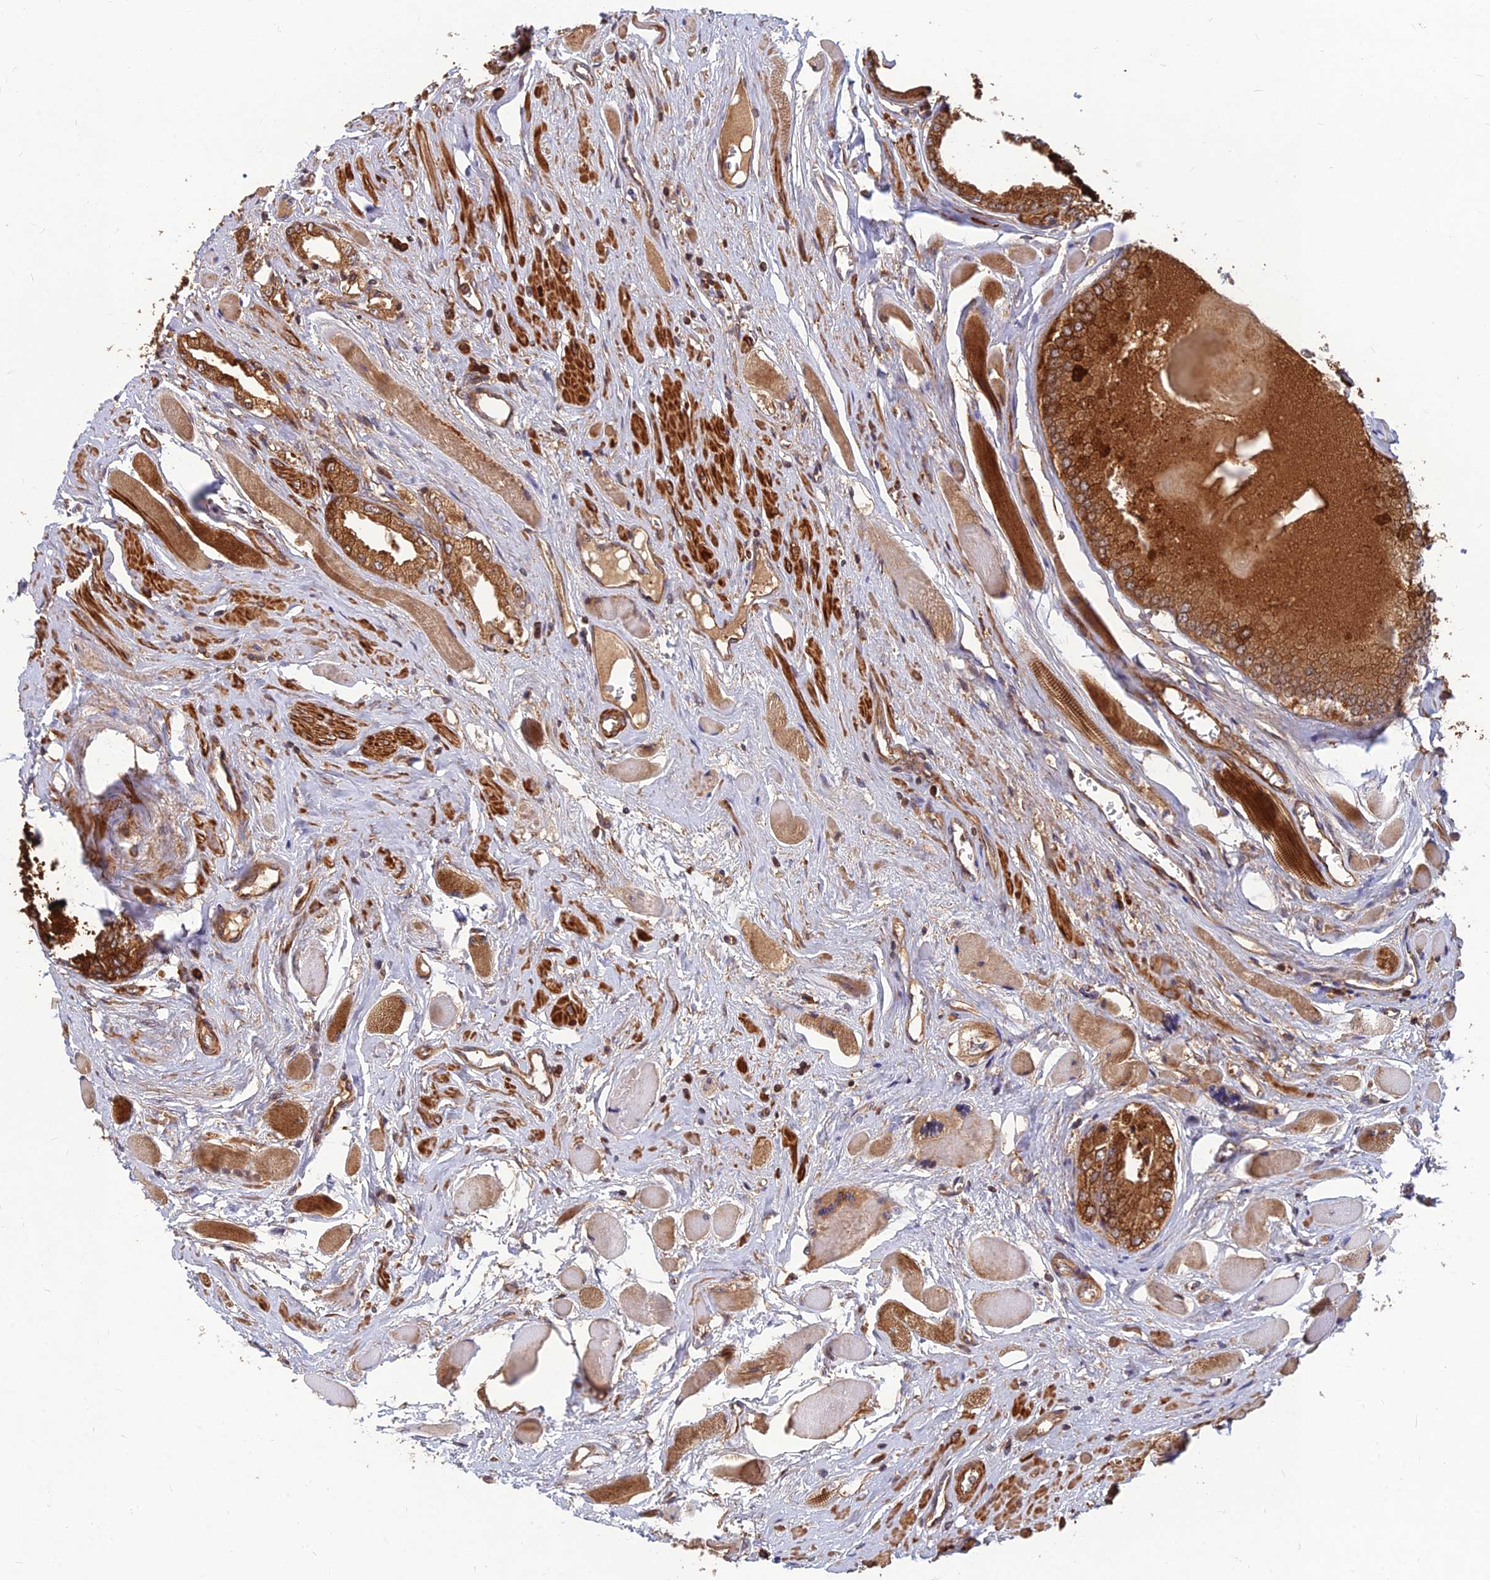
{"staining": {"intensity": "strong", "quantity": ">75%", "location": "cytoplasmic/membranous"}, "tissue": "prostate cancer", "cell_type": "Tumor cells", "image_type": "cancer", "snomed": [{"axis": "morphology", "description": "Adenocarcinoma, Low grade"}, {"axis": "topography", "description": "Prostate"}], "caption": "Protein expression analysis of human prostate cancer (low-grade adenocarcinoma) reveals strong cytoplasmic/membranous staining in approximately >75% of tumor cells. (DAB (3,3'-diaminobenzidine) = brown stain, brightfield microscopy at high magnification).", "gene": "RELCH", "patient": {"sex": "male", "age": 60}}